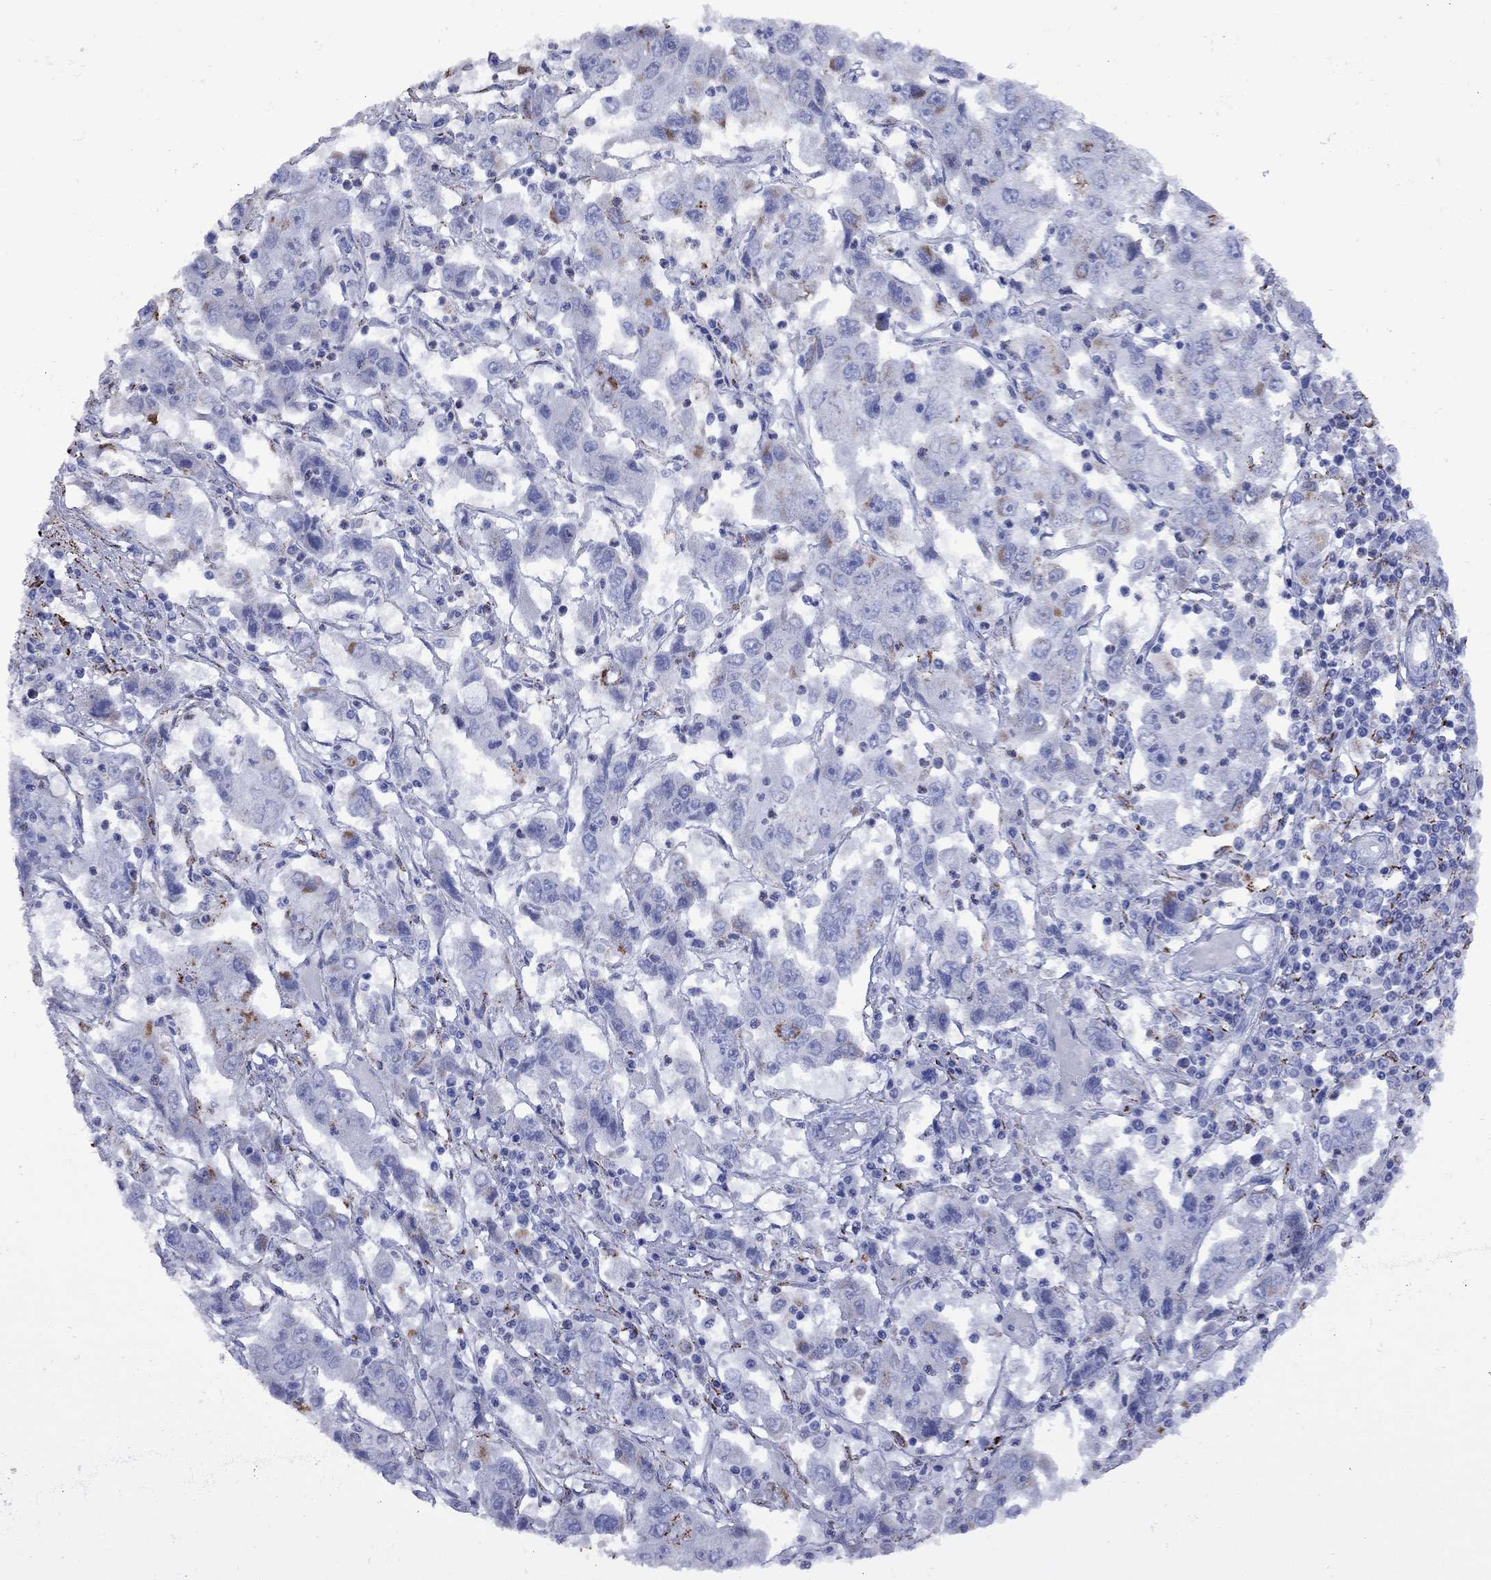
{"staining": {"intensity": "negative", "quantity": "none", "location": "none"}, "tissue": "cervical cancer", "cell_type": "Tumor cells", "image_type": "cancer", "snomed": [{"axis": "morphology", "description": "Squamous cell carcinoma, NOS"}, {"axis": "topography", "description": "Cervix"}], "caption": "Immunohistochemistry of human cervical squamous cell carcinoma shows no expression in tumor cells.", "gene": "SESTD1", "patient": {"sex": "female", "age": 36}}